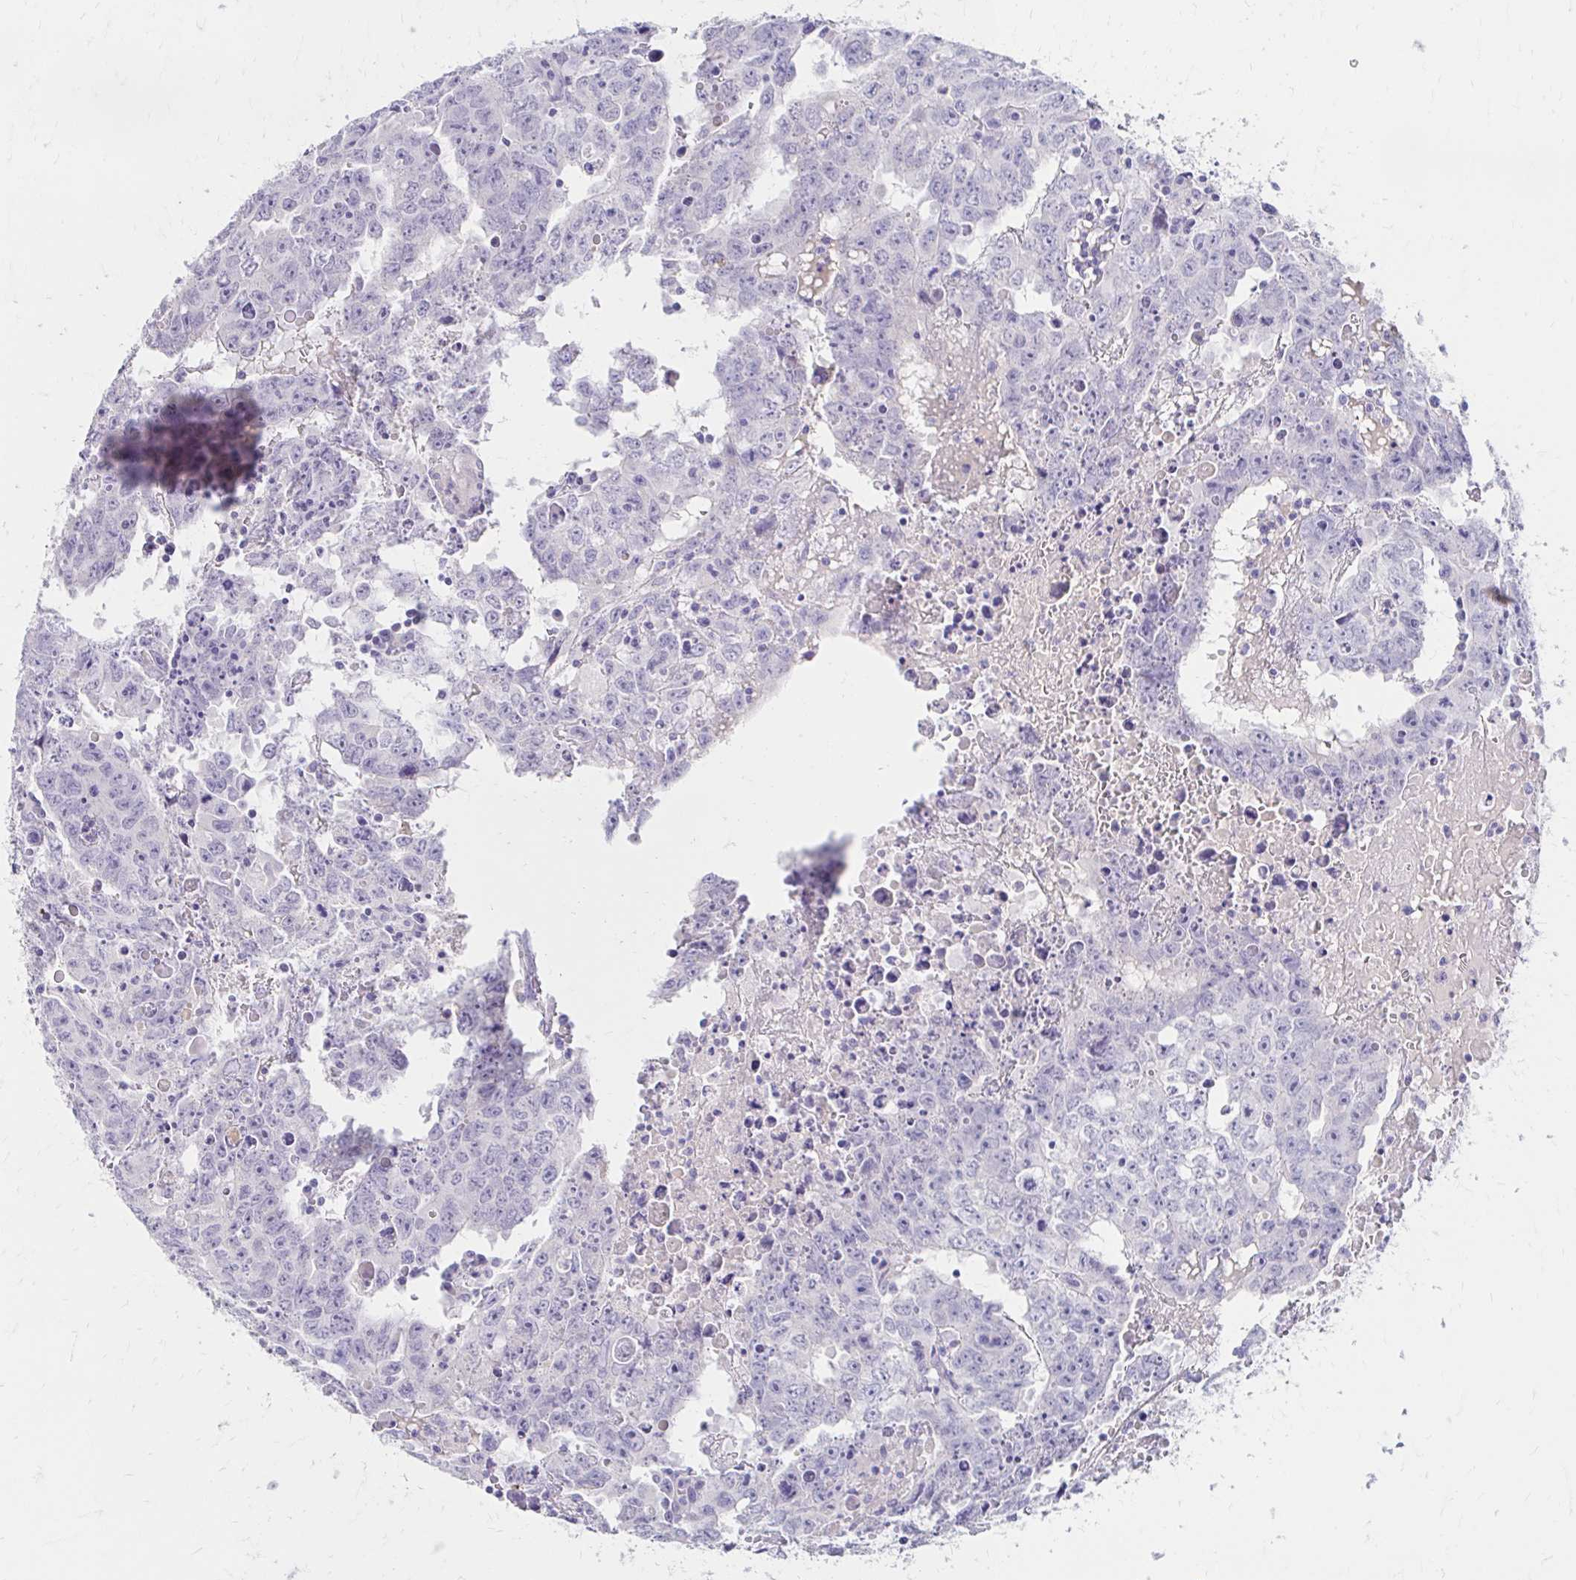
{"staining": {"intensity": "negative", "quantity": "none", "location": "none"}, "tissue": "testis cancer", "cell_type": "Tumor cells", "image_type": "cancer", "snomed": [{"axis": "morphology", "description": "Carcinoma, Embryonal, NOS"}, {"axis": "topography", "description": "Testis"}], "caption": "The immunohistochemistry micrograph has no significant staining in tumor cells of testis cancer (embryonal carcinoma) tissue.", "gene": "AZGP1", "patient": {"sex": "male", "age": 22}}